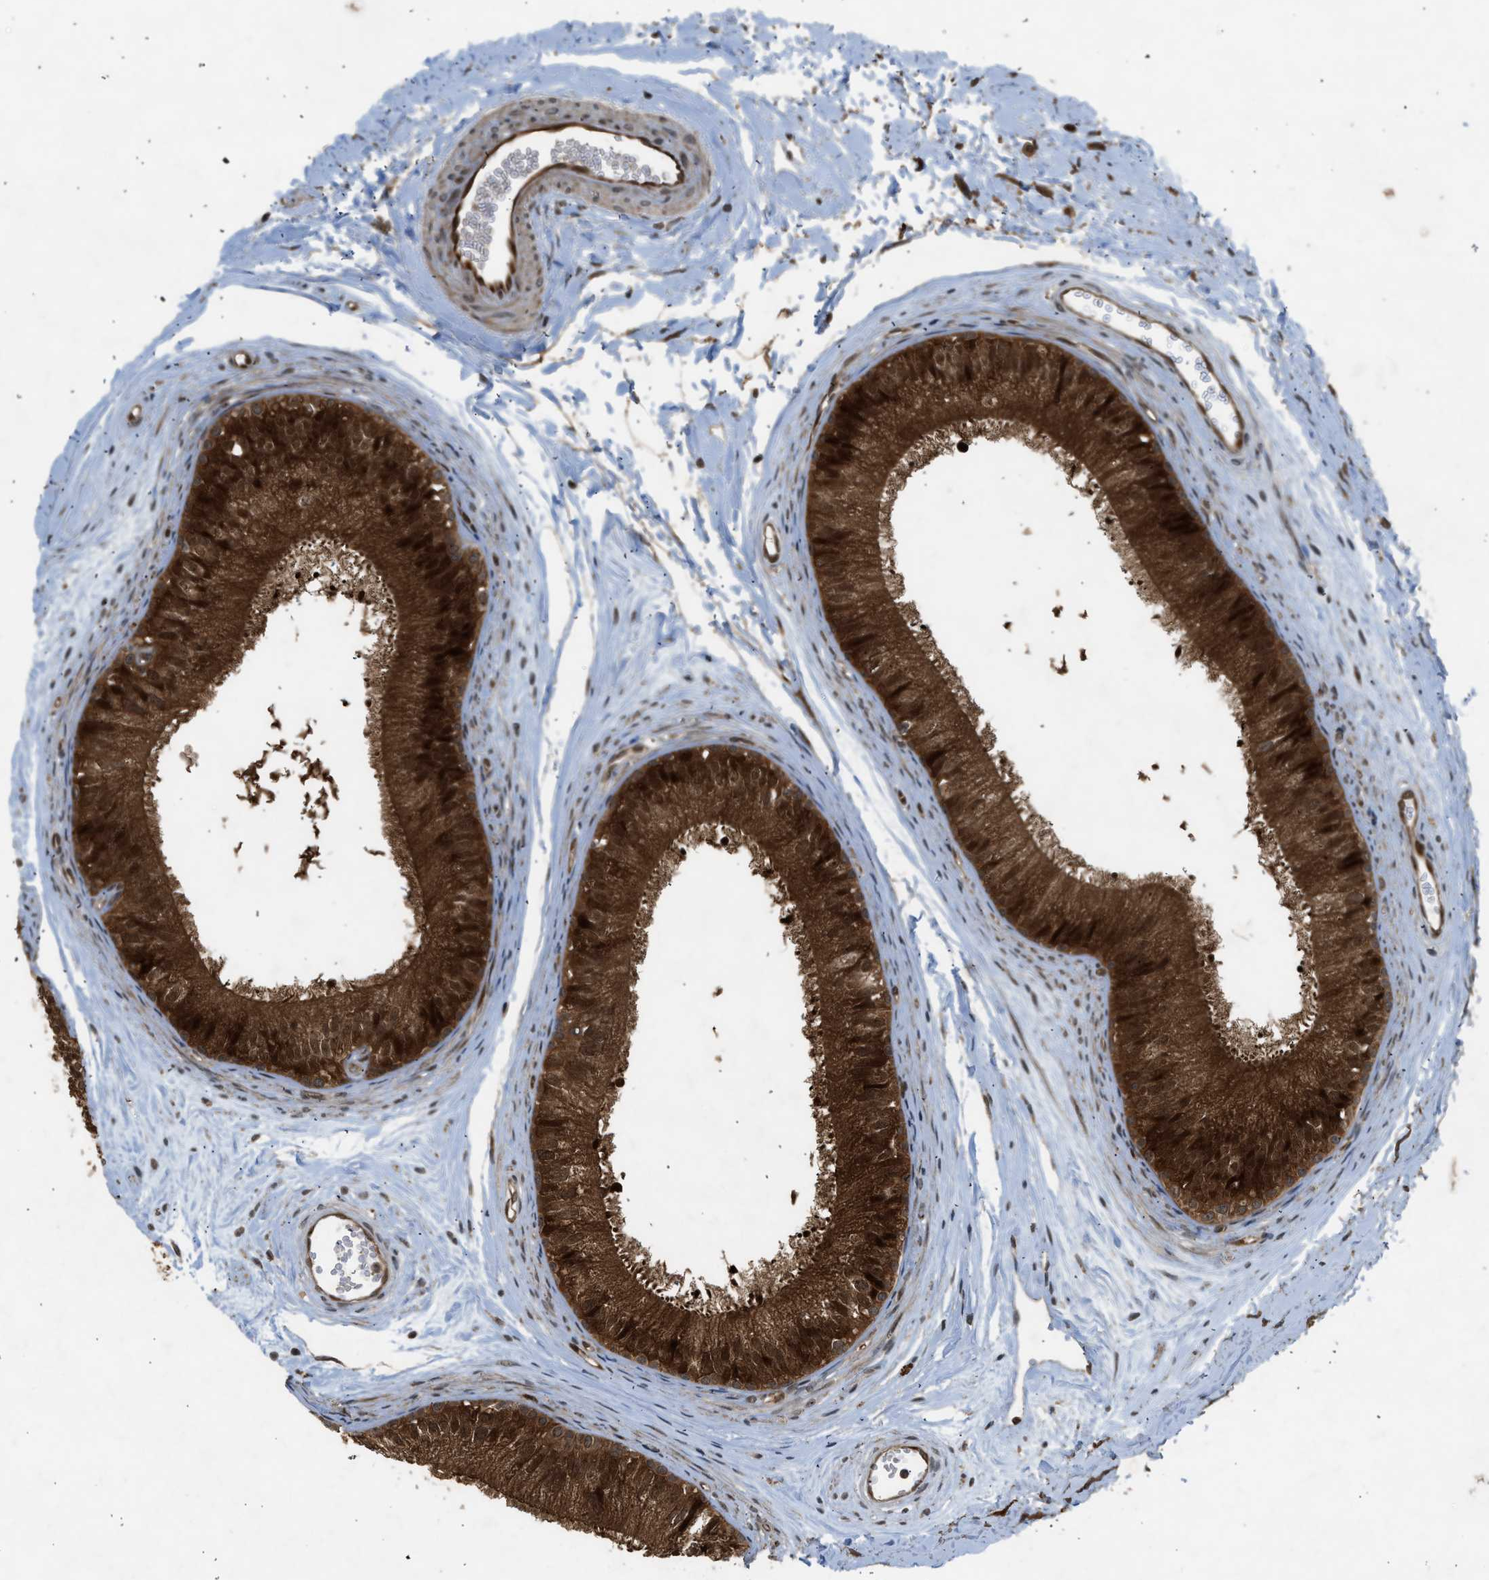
{"staining": {"intensity": "strong", "quantity": ">75%", "location": "cytoplasmic/membranous,nuclear"}, "tissue": "epididymis", "cell_type": "Glandular cells", "image_type": "normal", "snomed": [{"axis": "morphology", "description": "Normal tissue, NOS"}, {"axis": "topography", "description": "Epididymis"}], "caption": "A micrograph of epididymis stained for a protein exhibits strong cytoplasmic/membranous,nuclear brown staining in glandular cells. (IHC, brightfield microscopy, high magnification).", "gene": "TXNL1", "patient": {"sex": "male", "age": 56}}